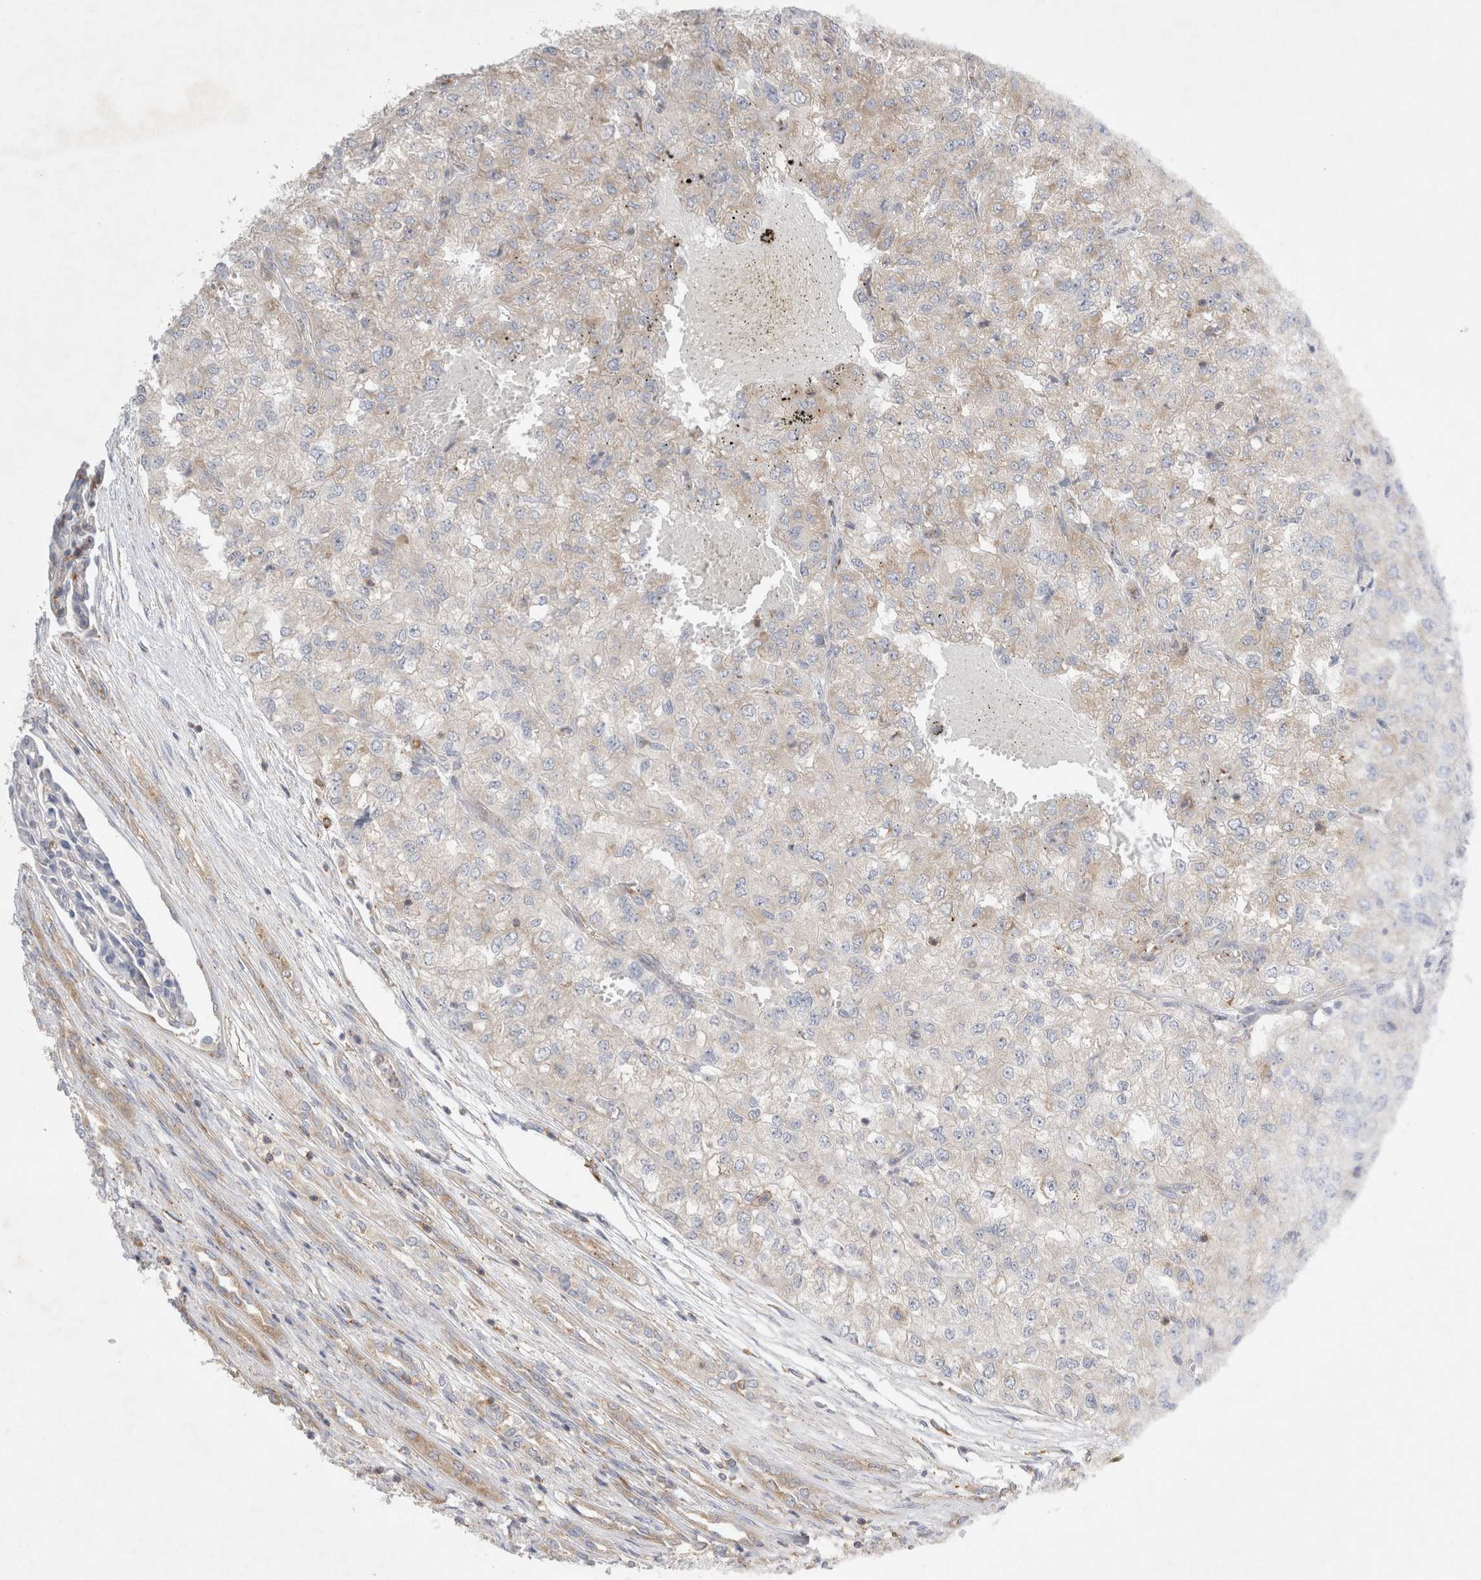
{"staining": {"intensity": "weak", "quantity": "<25%", "location": "cytoplasmic/membranous"}, "tissue": "renal cancer", "cell_type": "Tumor cells", "image_type": "cancer", "snomed": [{"axis": "morphology", "description": "Adenocarcinoma, NOS"}, {"axis": "topography", "description": "Kidney"}], "caption": "IHC micrograph of neoplastic tissue: human renal cancer (adenocarcinoma) stained with DAB (3,3'-diaminobenzidine) reveals no significant protein positivity in tumor cells.", "gene": "ZNF23", "patient": {"sex": "female", "age": 54}}